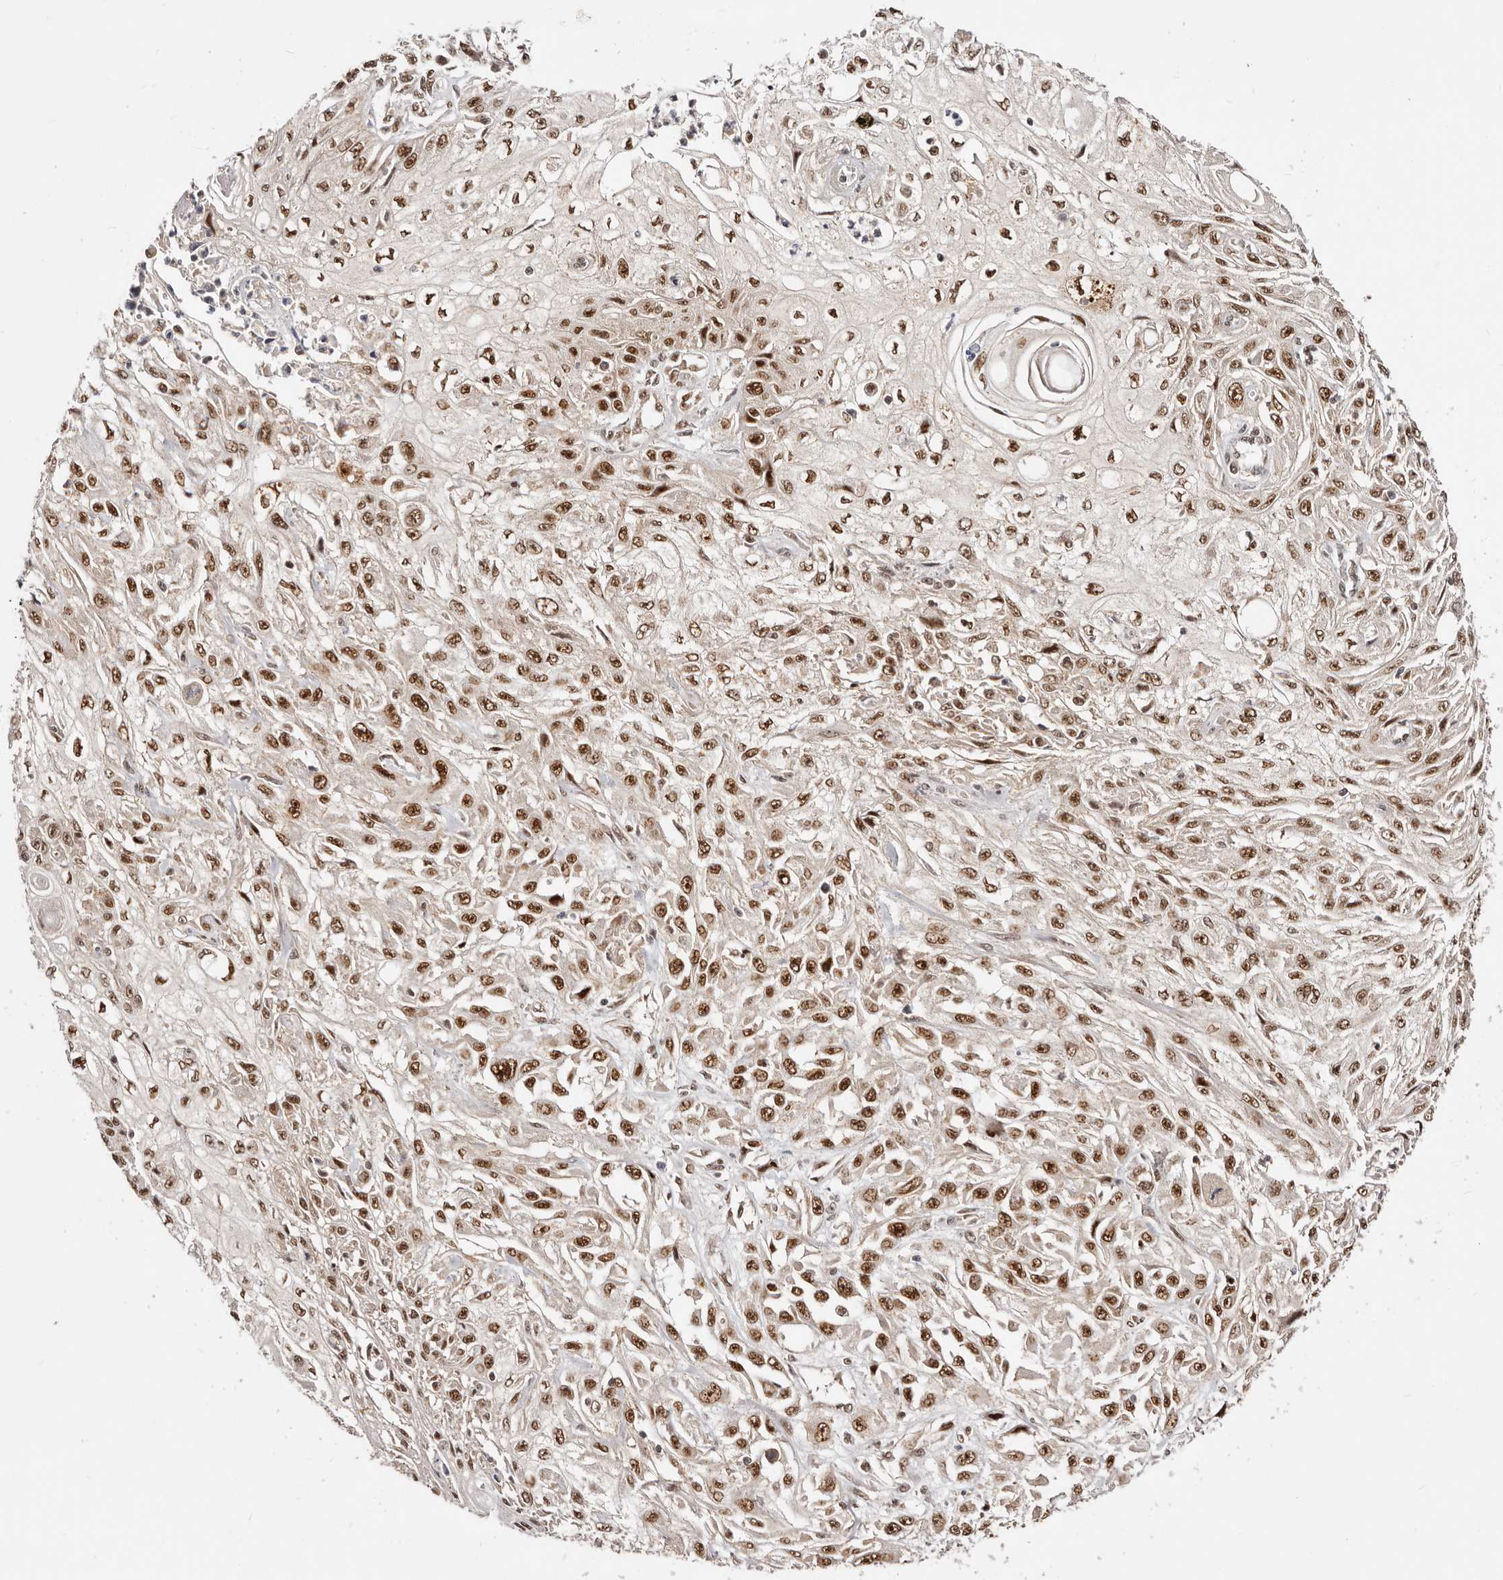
{"staining": {"intensity": "strong", "quantity": ">75%", "location": "nuclear"}, "tissue": "skin cancer", "cell_type": "Tumor cells", "image_type": "cancer", "snomed": [{"axis": "morphology", "description": "Squamous cell carcinoma, NOS"}, {"axis": "morphology", "description": "Squamous cell carcinoma, metastatic, NOS"}, {"axis": "topography", "description": "Skin"}, {"axis": "topography", "description": "Lymph node"}], "caption": "Immunohistochemistry histopathology image of metastatic squamous cell carcinoma (skin) stained for a protein (brown), which demonstrates high levels of strong nuclear staining in about >75% of tumor cells.", "gene": "SEC14L1", "patient": {"sex": "male", "age": 75}}